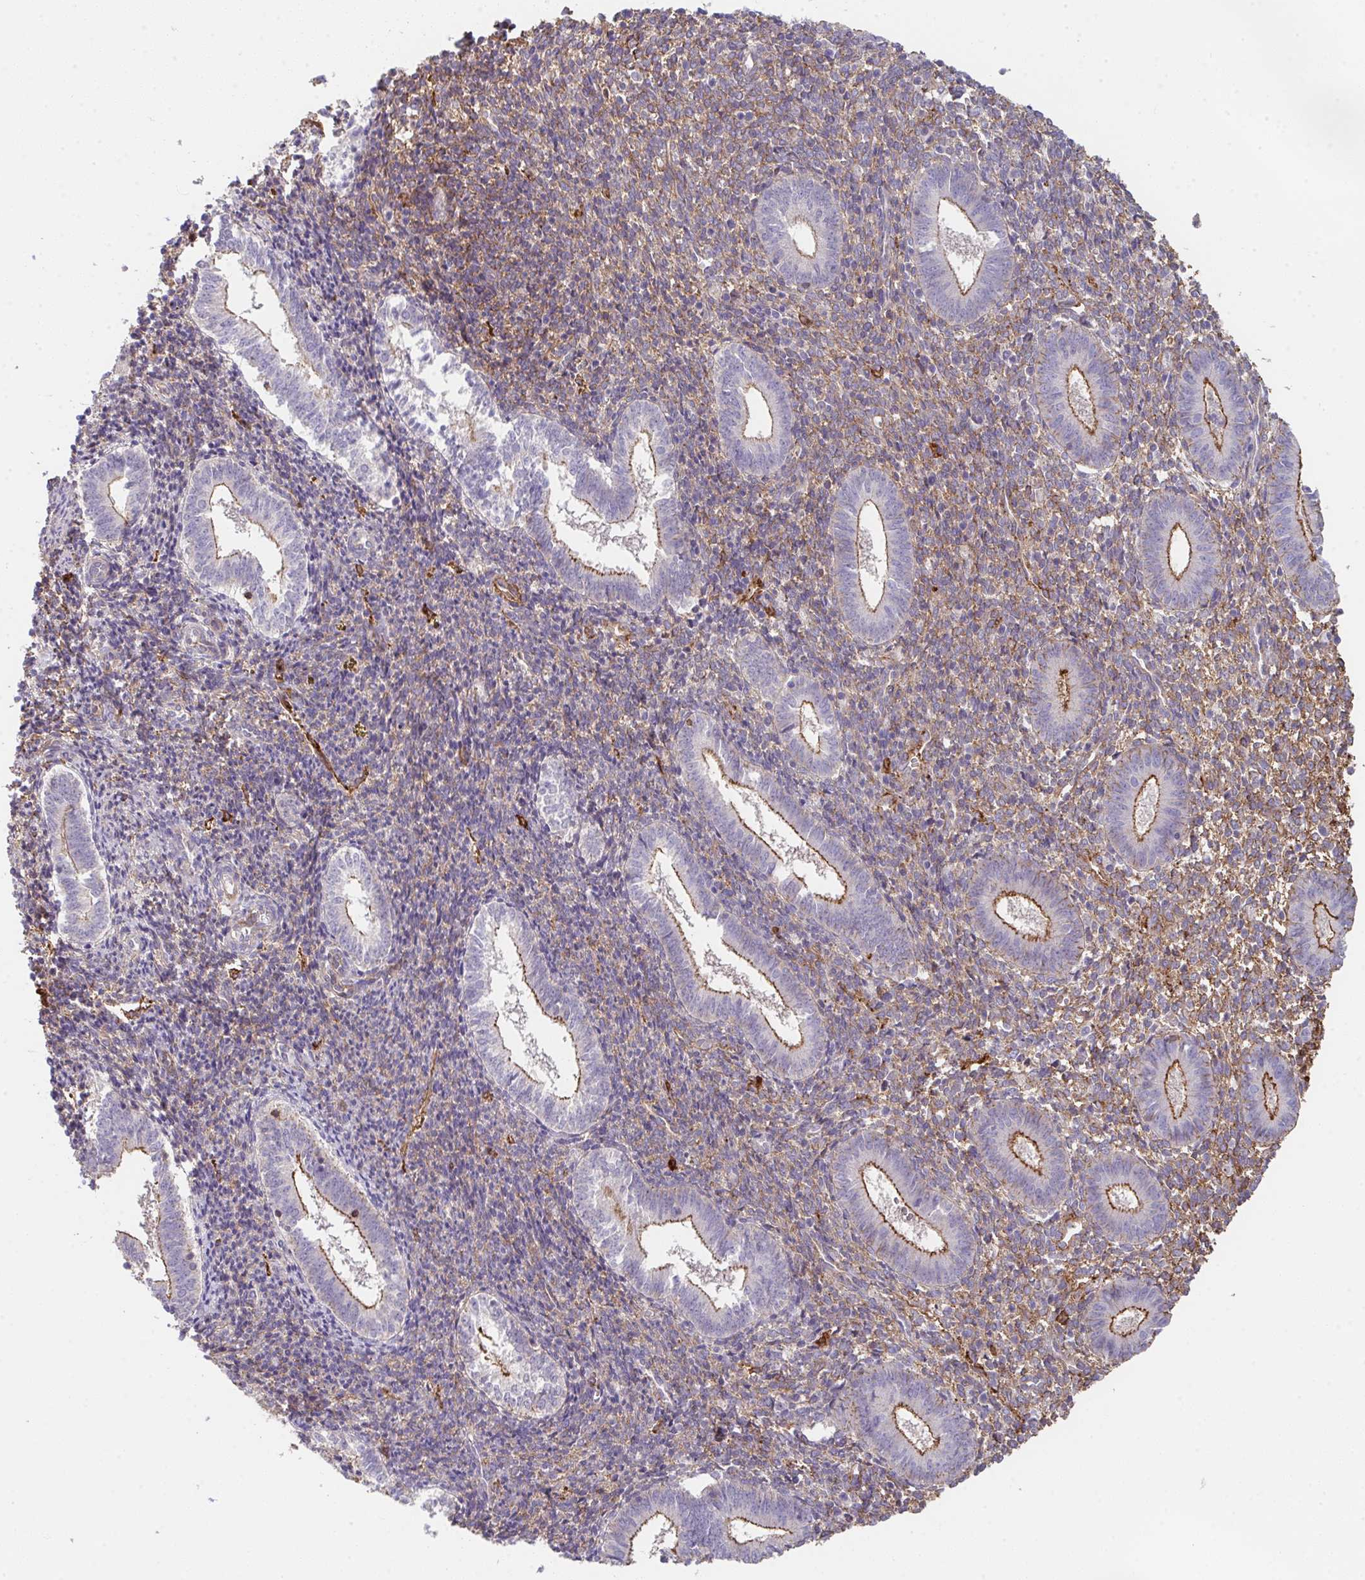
{"staining": {"intensity": "moderate", "quantity": "25%-75%", "location": "cytoplasmic/membranous"}, "tissue": "endometrium", "cell_type": "Cells in endometrial stroma", "image_type": "normal", "snomed": [{"axis": "morphology", "description": "Normal tissue, NOS"}, {"axis": "topography", "description": "Endometrium"}], "caption": "DAB (3,3'-diaminobenzidine) immunohistochemical staining of normal endometrium demonstrates moderate cytoplasmic/membranous protein staining in about 25%-75% of cells in endometrial stroma.", "gene": "DBN1", "patient": {"sex": "female", "age": 25}}